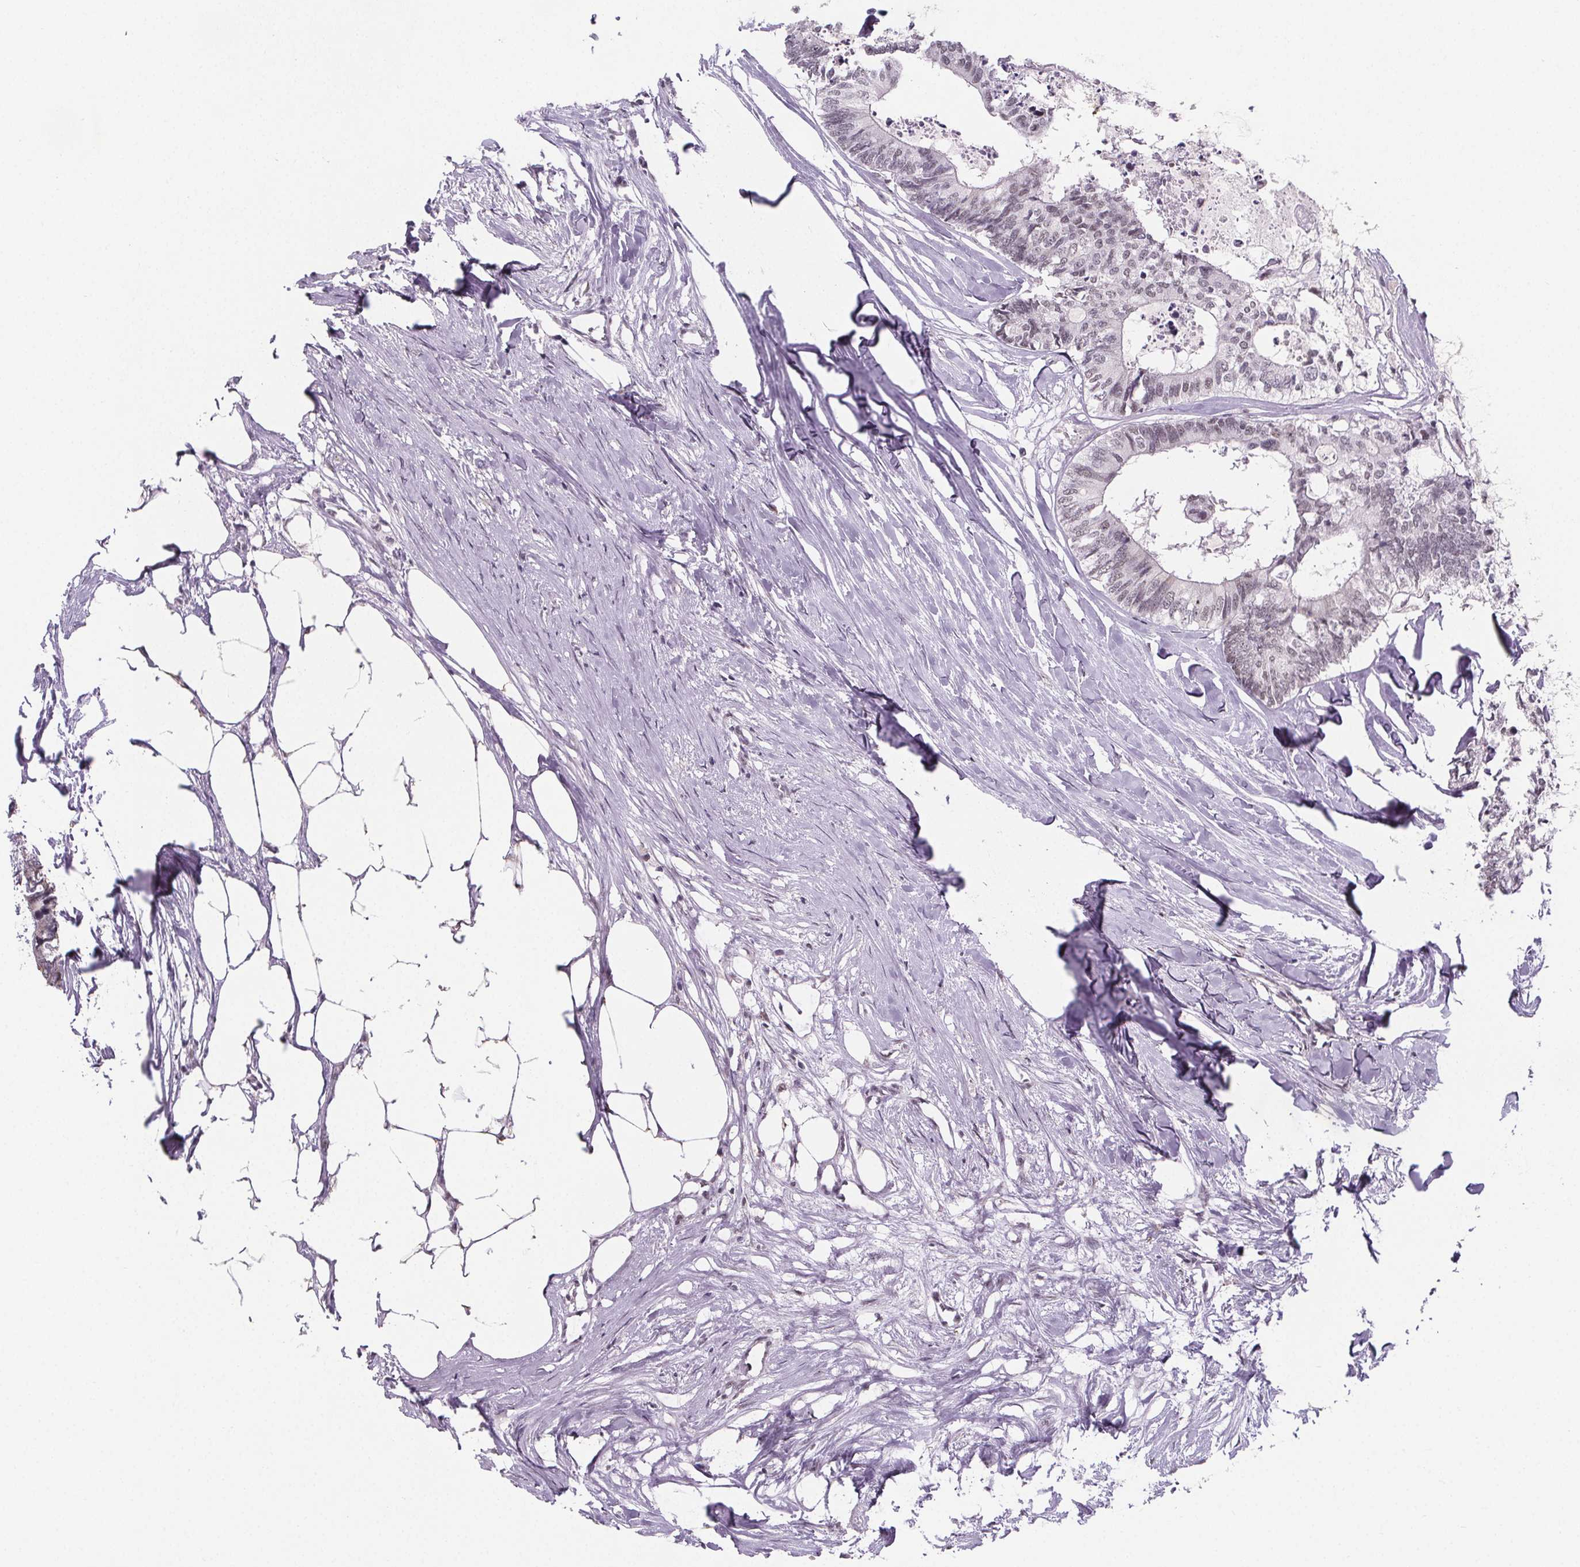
{"staining": {"intensity": "weak", "quantity": "<25%", "location": "nuclear"}, "tissue": "colorectal cancer", "cell_type": "Tumor cells", "image_type": "cancer", "snomed": [{"axis": "morphology", "description": "Adenocarcinoma, NOS"}, {"axis": "topography", "description": "Colon"}, {"axis": "topography", "description": "Rectum"}], "caption": "Tumor cells show no significant protein staining in colorectal adenocarcinoma.", "gene": "ZNF572", "patient": {"sex": "male", "age": 57}}